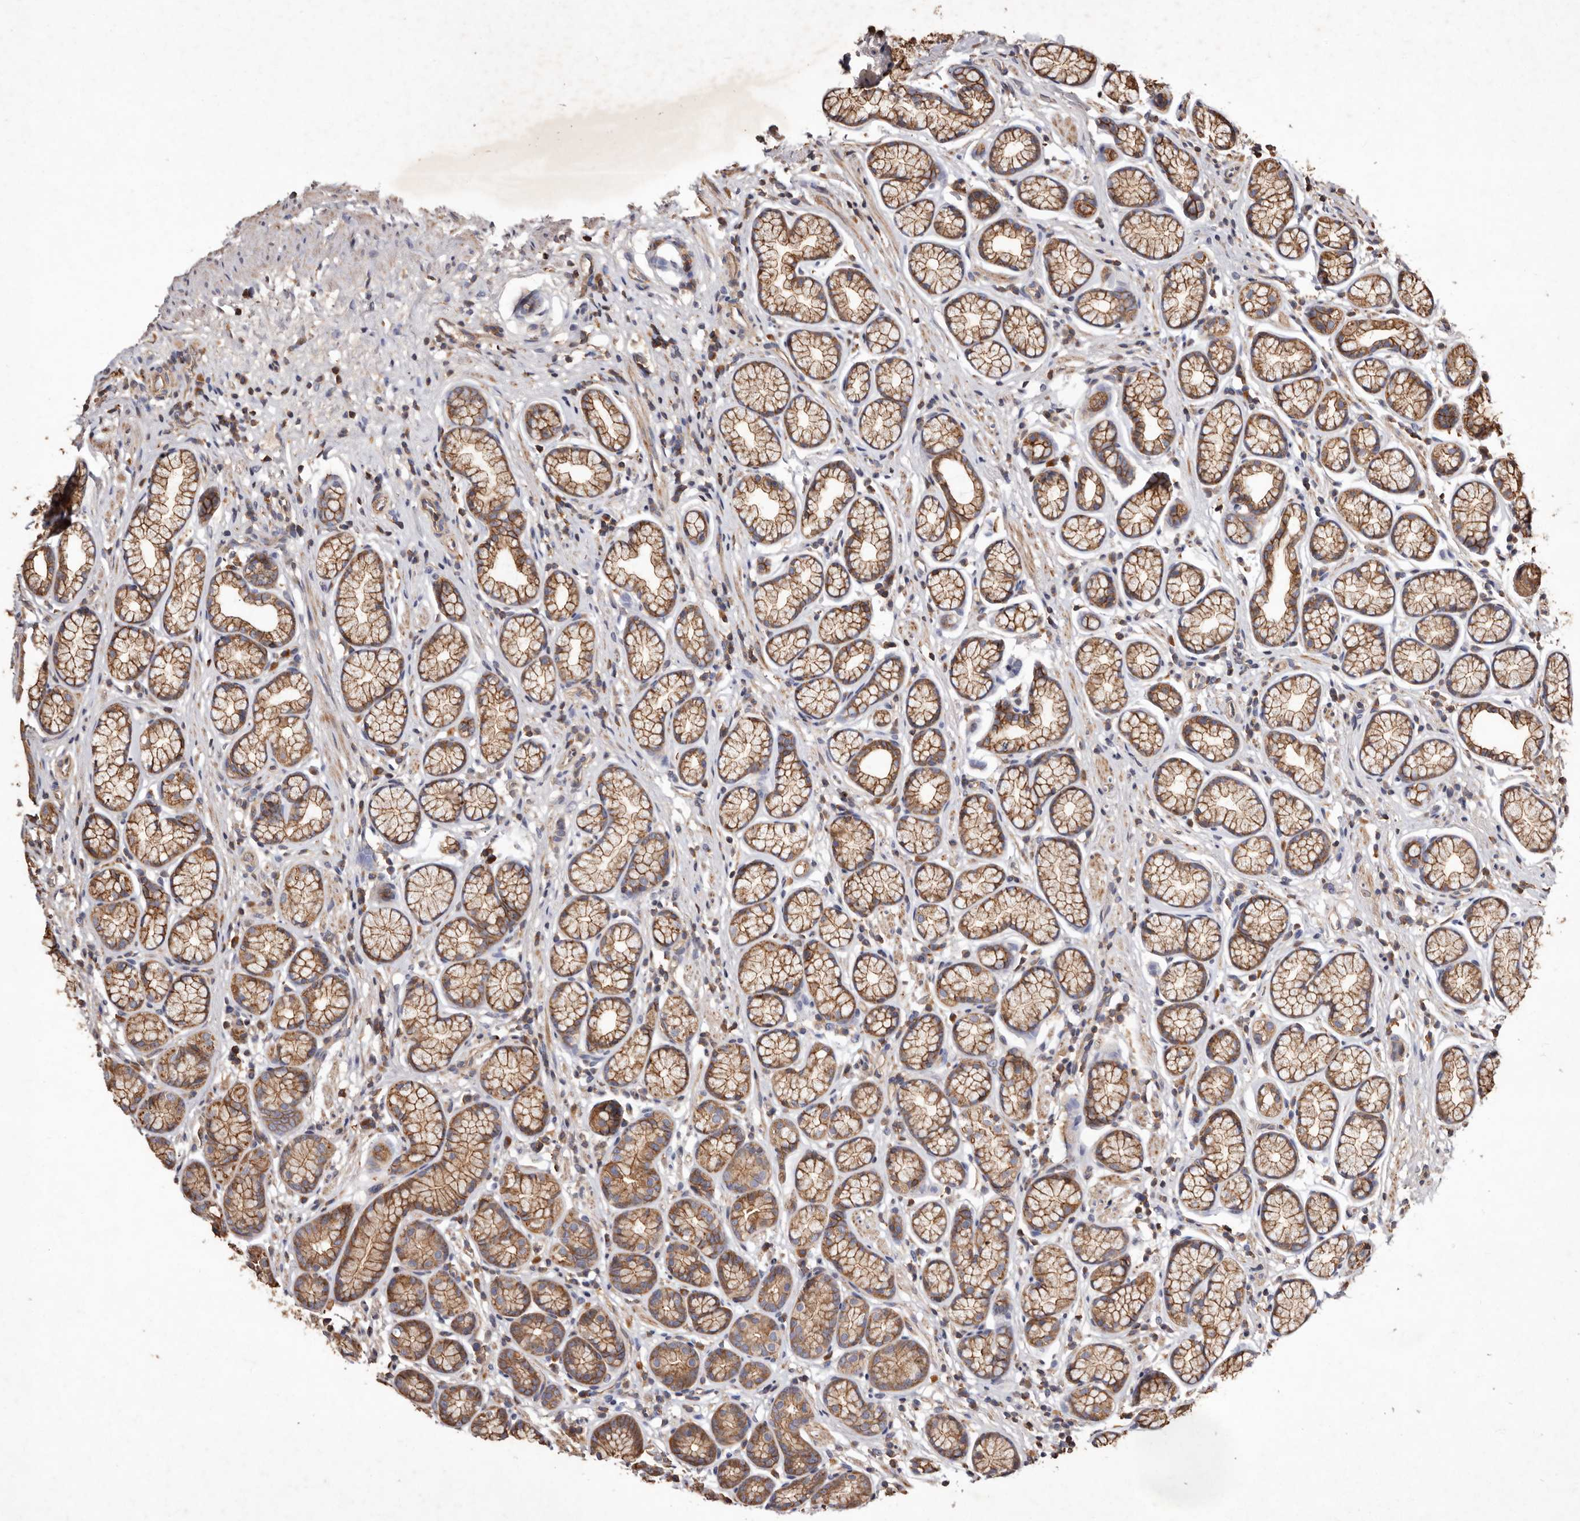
{"staining": {"intensity": "strong", "quantity": ">75%", "location": "cytoplasmic/membranous"}, "tissue": "stomach", "cell_type": "Glandular cells", "image_type": "normal", "snomed": [{"axis": "morphology", "description": "Normal tissue, NOS"}, {"axis": "topography", "description": "Stomach"}], "caption": "Immunohistochemical staining of benign human stomach exhibits >75% levels of strong cytoplasmic/membranous protein positivity in approximately >75% of glandular cells. The staining is performed using DAB (3,3'-diaminobenzidine) brown chromogen to label protein expression. The nuclei are counter-stained blue using hematoxylin.", "gene": "COQ8B", "patient": {"sex": "male", "age": 42}}